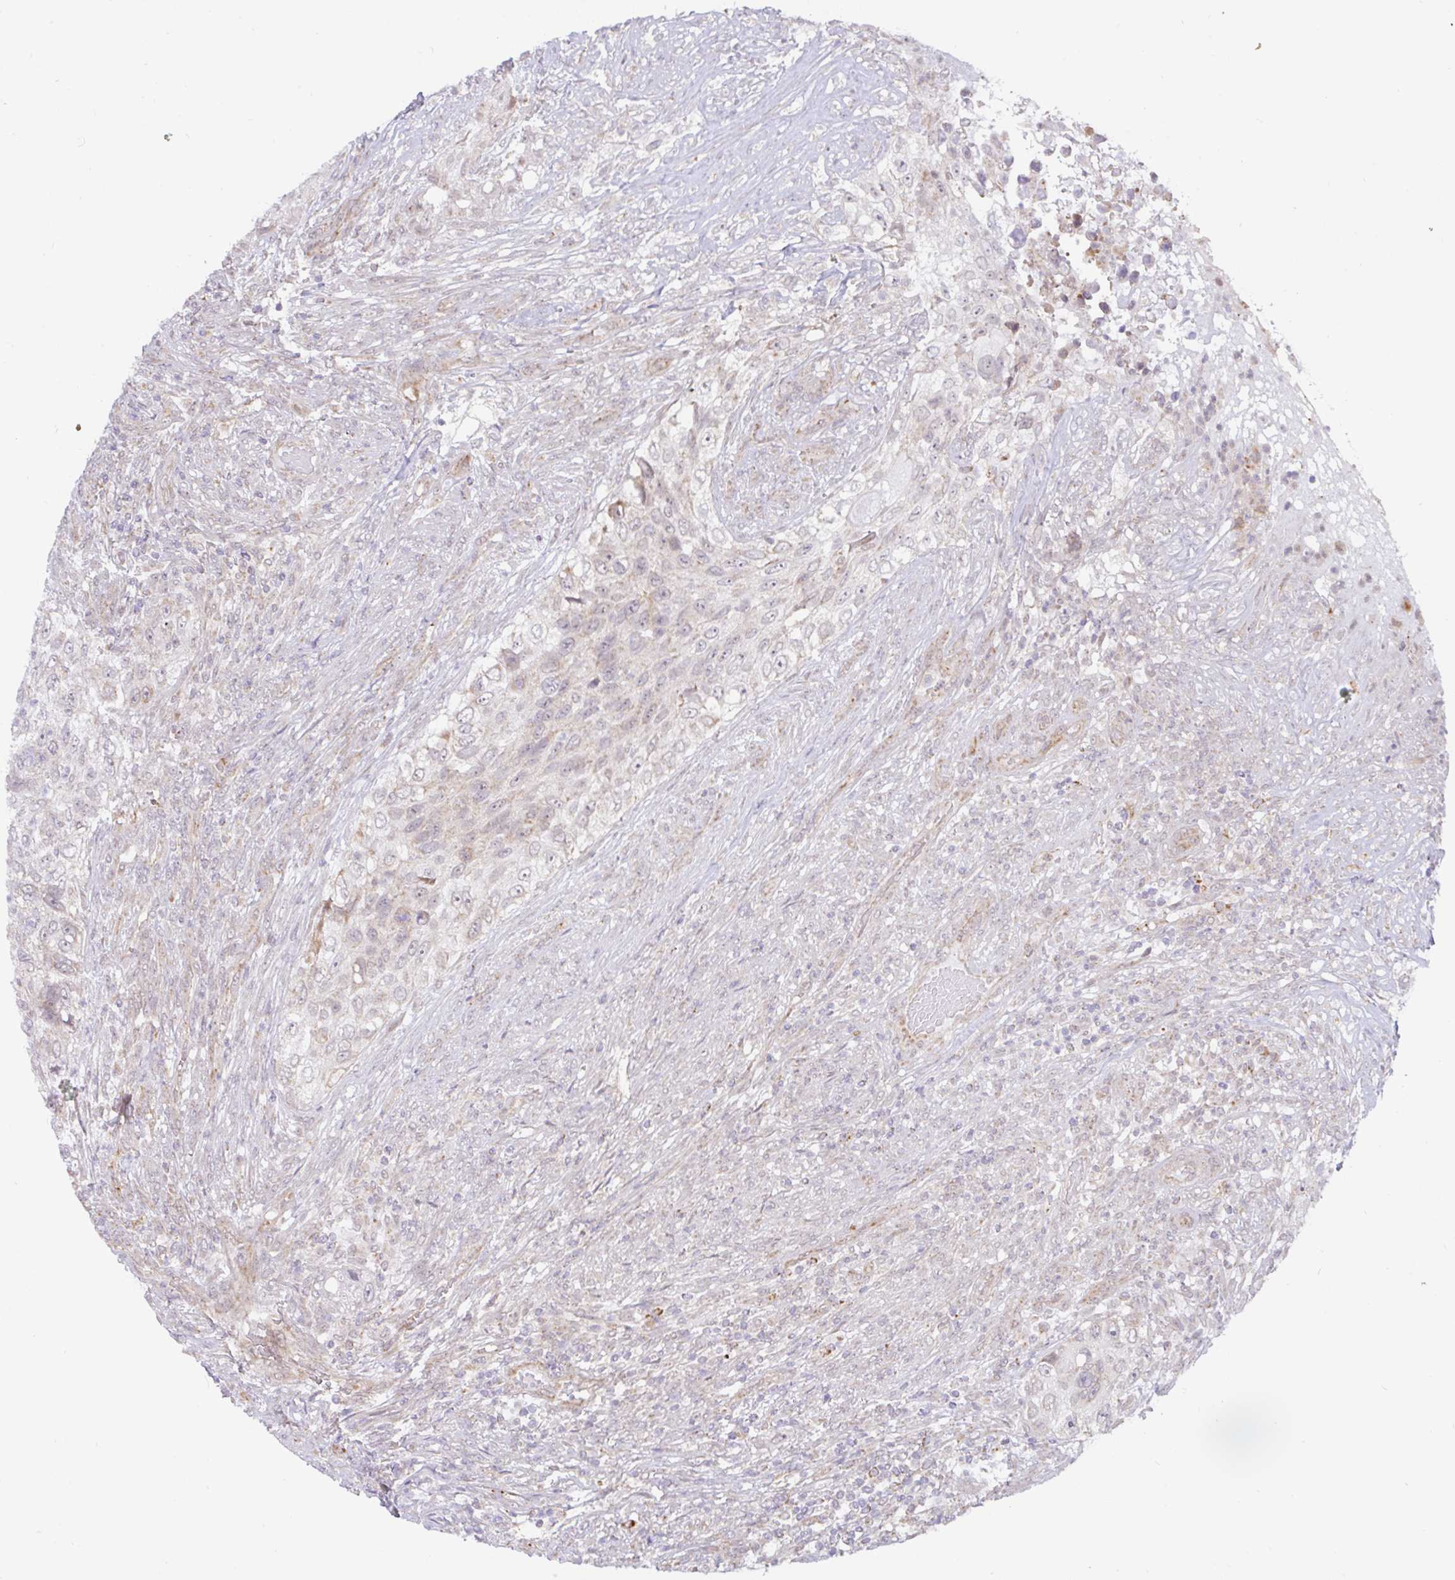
{"staining": {"intensity": "negative", "quantity": "none", "location": "none"}, "tissue": "urothelial cancer", "cell_type": "Tumor cells", "image_type": "cancer", "snomed": [{"axis": "morphology", "description": "Urothelial carcinoma, High grade"}, {"axis": "topography", "description": "Urinary bladder"}], "caption": "Histopathology image shows no protein expression in tumor cells of high-grade urothelial carcinoma tissue.", "gene": "DLEU7", "patient": {"sex": "female", "age": 60}}